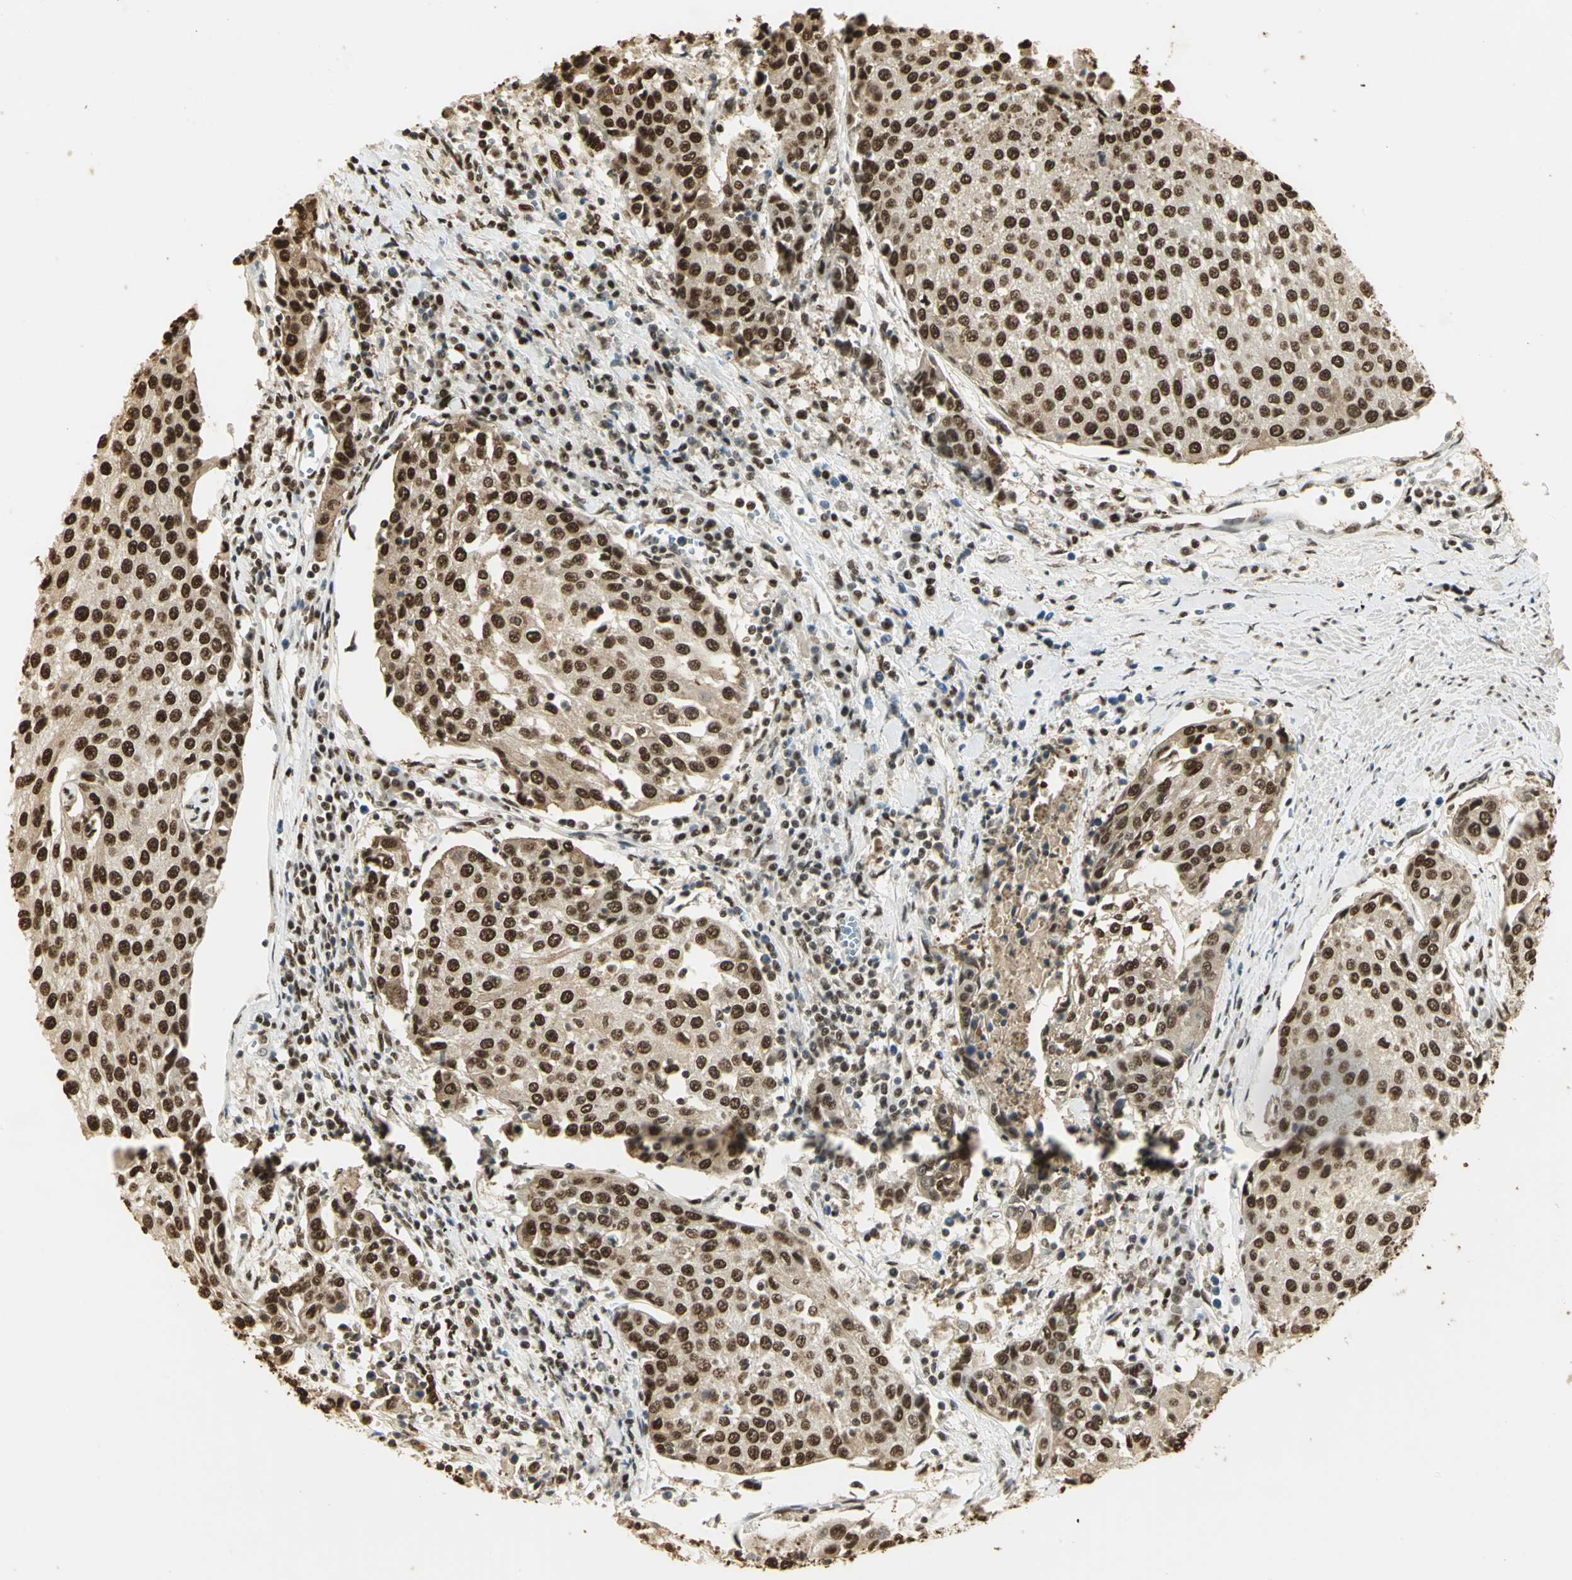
{"staining": {"intensity": "strong", "quantity": ">75%", "location": "cytoplasmic/membranous,nuclear"}, "tissue": "urothelial cancer", "cell_type": "Tumor cells", "image_type": "cancer", "snomed": [{"axis": "morphology", "description": "Urothelial carcinoma, High grade"}, {"axis": "topography", "description": "Urinary bladder"}], "caption": "A micrograph of human urothelial cancer stained for a protein demonstrates strong cytoplasmic/membranous and nuclear brown staining in tumor cells. The protein of interest is shown in brown color, while the nuclei are stained blue.", "gene": "SET", "patient": {"sex": "female", "age": 85}}